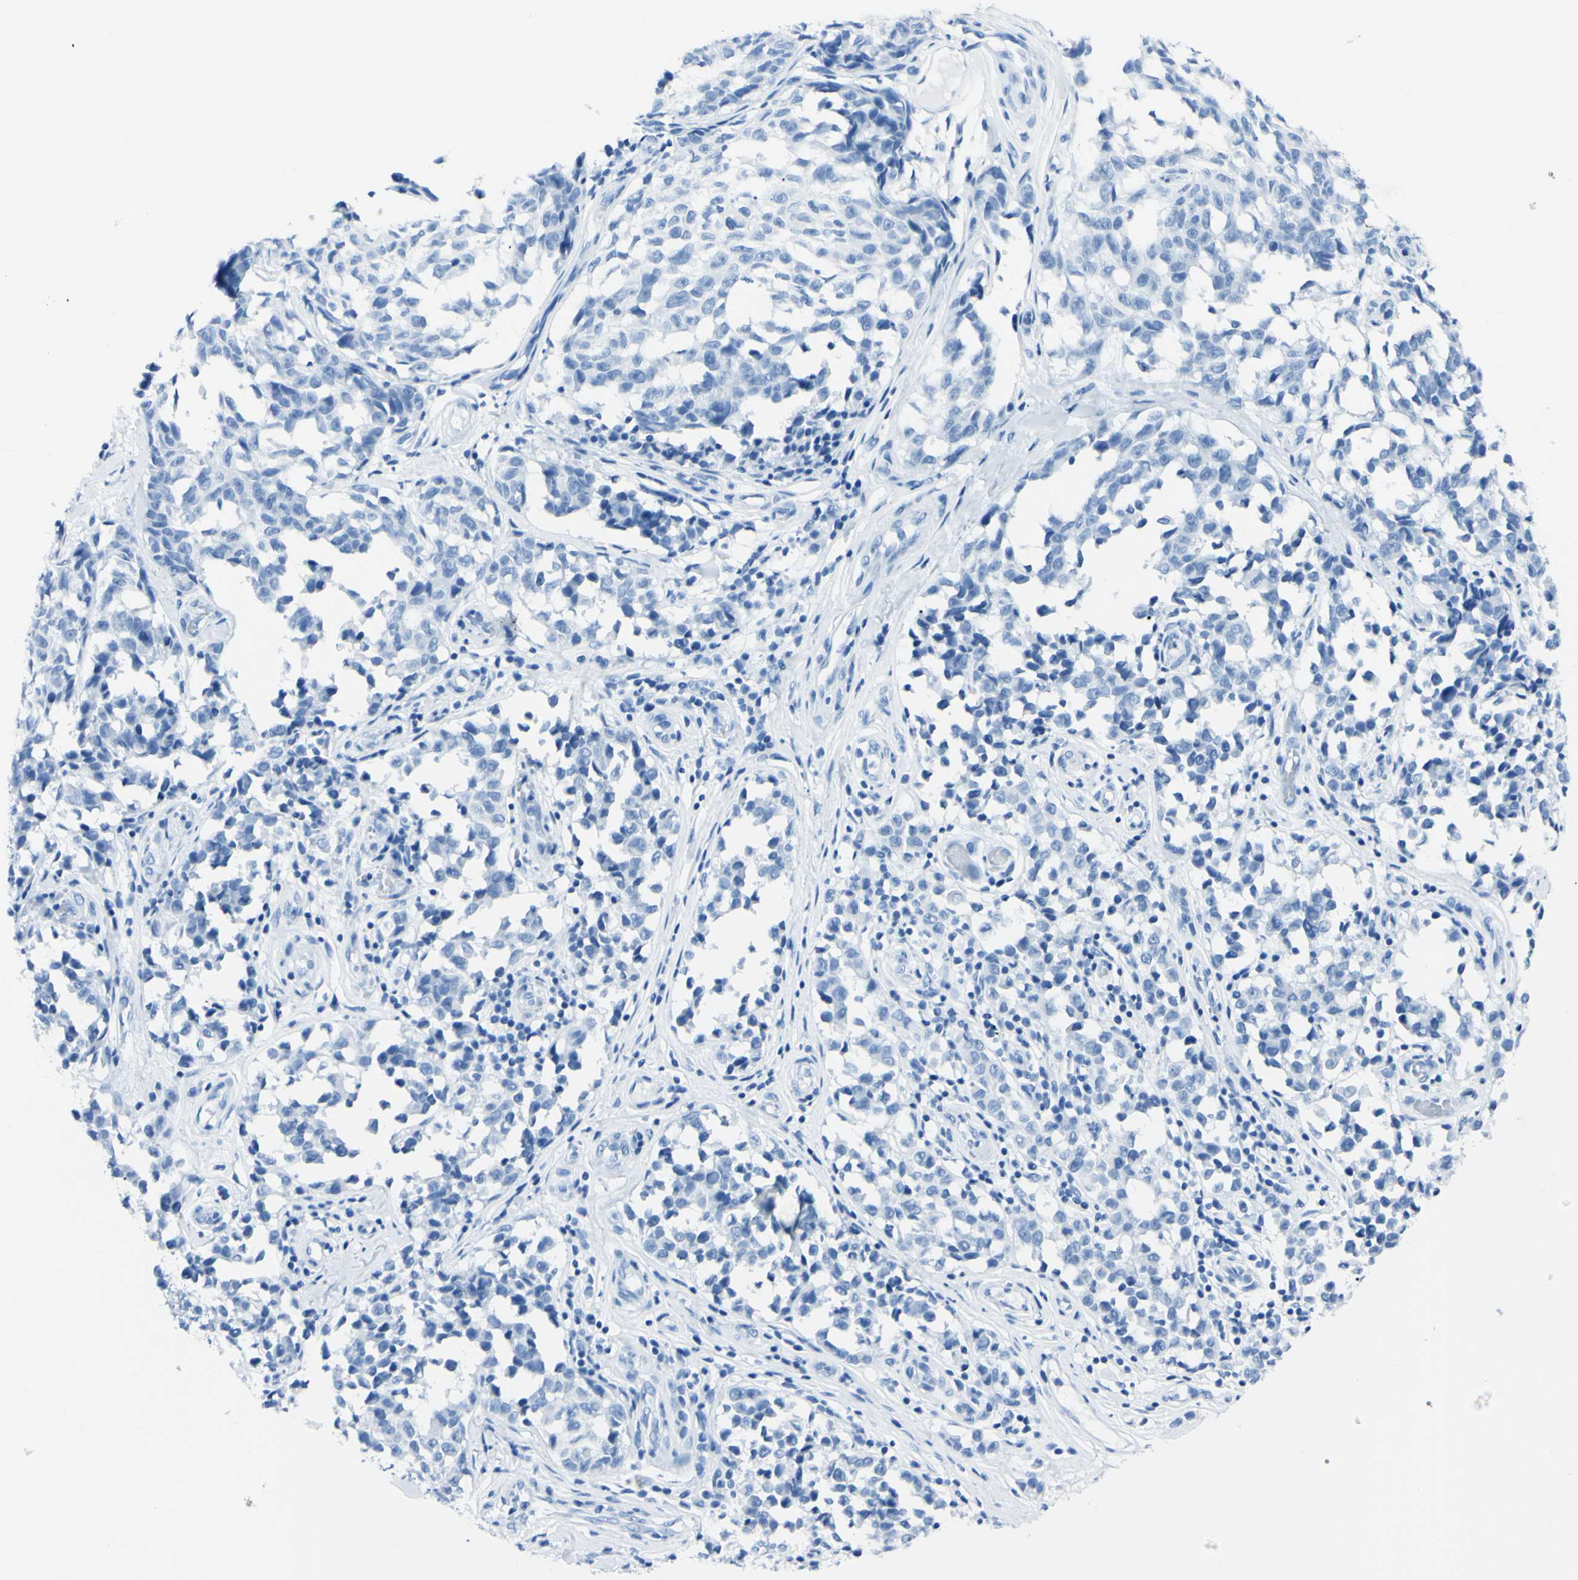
{"staining": {"intensity": "negative", "quantity": "none", "location": "none"}, "tissue": "melanoma", "cell_type": "Tumor cells", "image_type": "cancer", "snomed": [{"axis": "morphology", "description": "Malignant melanoma, NOS"}, {"axis": "topography", "description": "Skin"}], "caption": "Immunohistochemistry (IHC) of melanoma shows no positivity in tumor cells.", "gene": "FOLH1", "patient": {"sex": "female", "age": 64}}